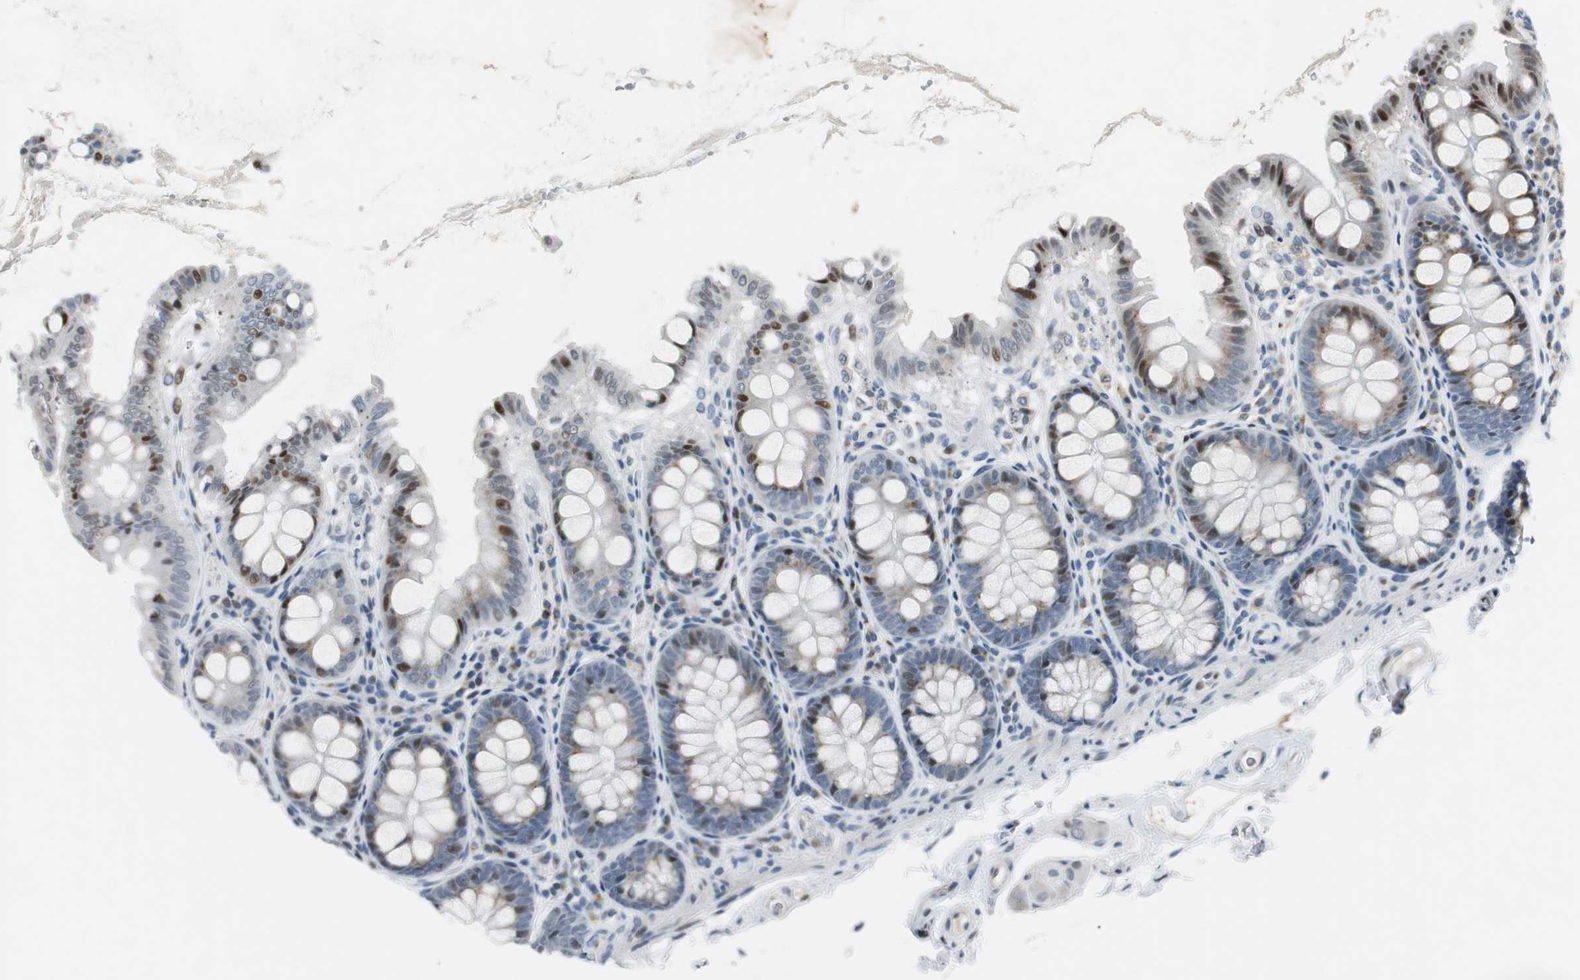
{"staining": {"intensity": "negative", "quantity": "none", "location": "none"}, "tissue": "colon", "cell_type": "Endothelial cells", "image_type": "normal", "snomed": [{"axis": "morphology", "description": "Normal tissue, NOS"}, {"axis": "topography", "description": "Colon"}], "caption": "Endothelial cells are negative for protein expression in benign human colon.", "gene": "AJUBA", "patient": {"sex": "female", "age": 61}}